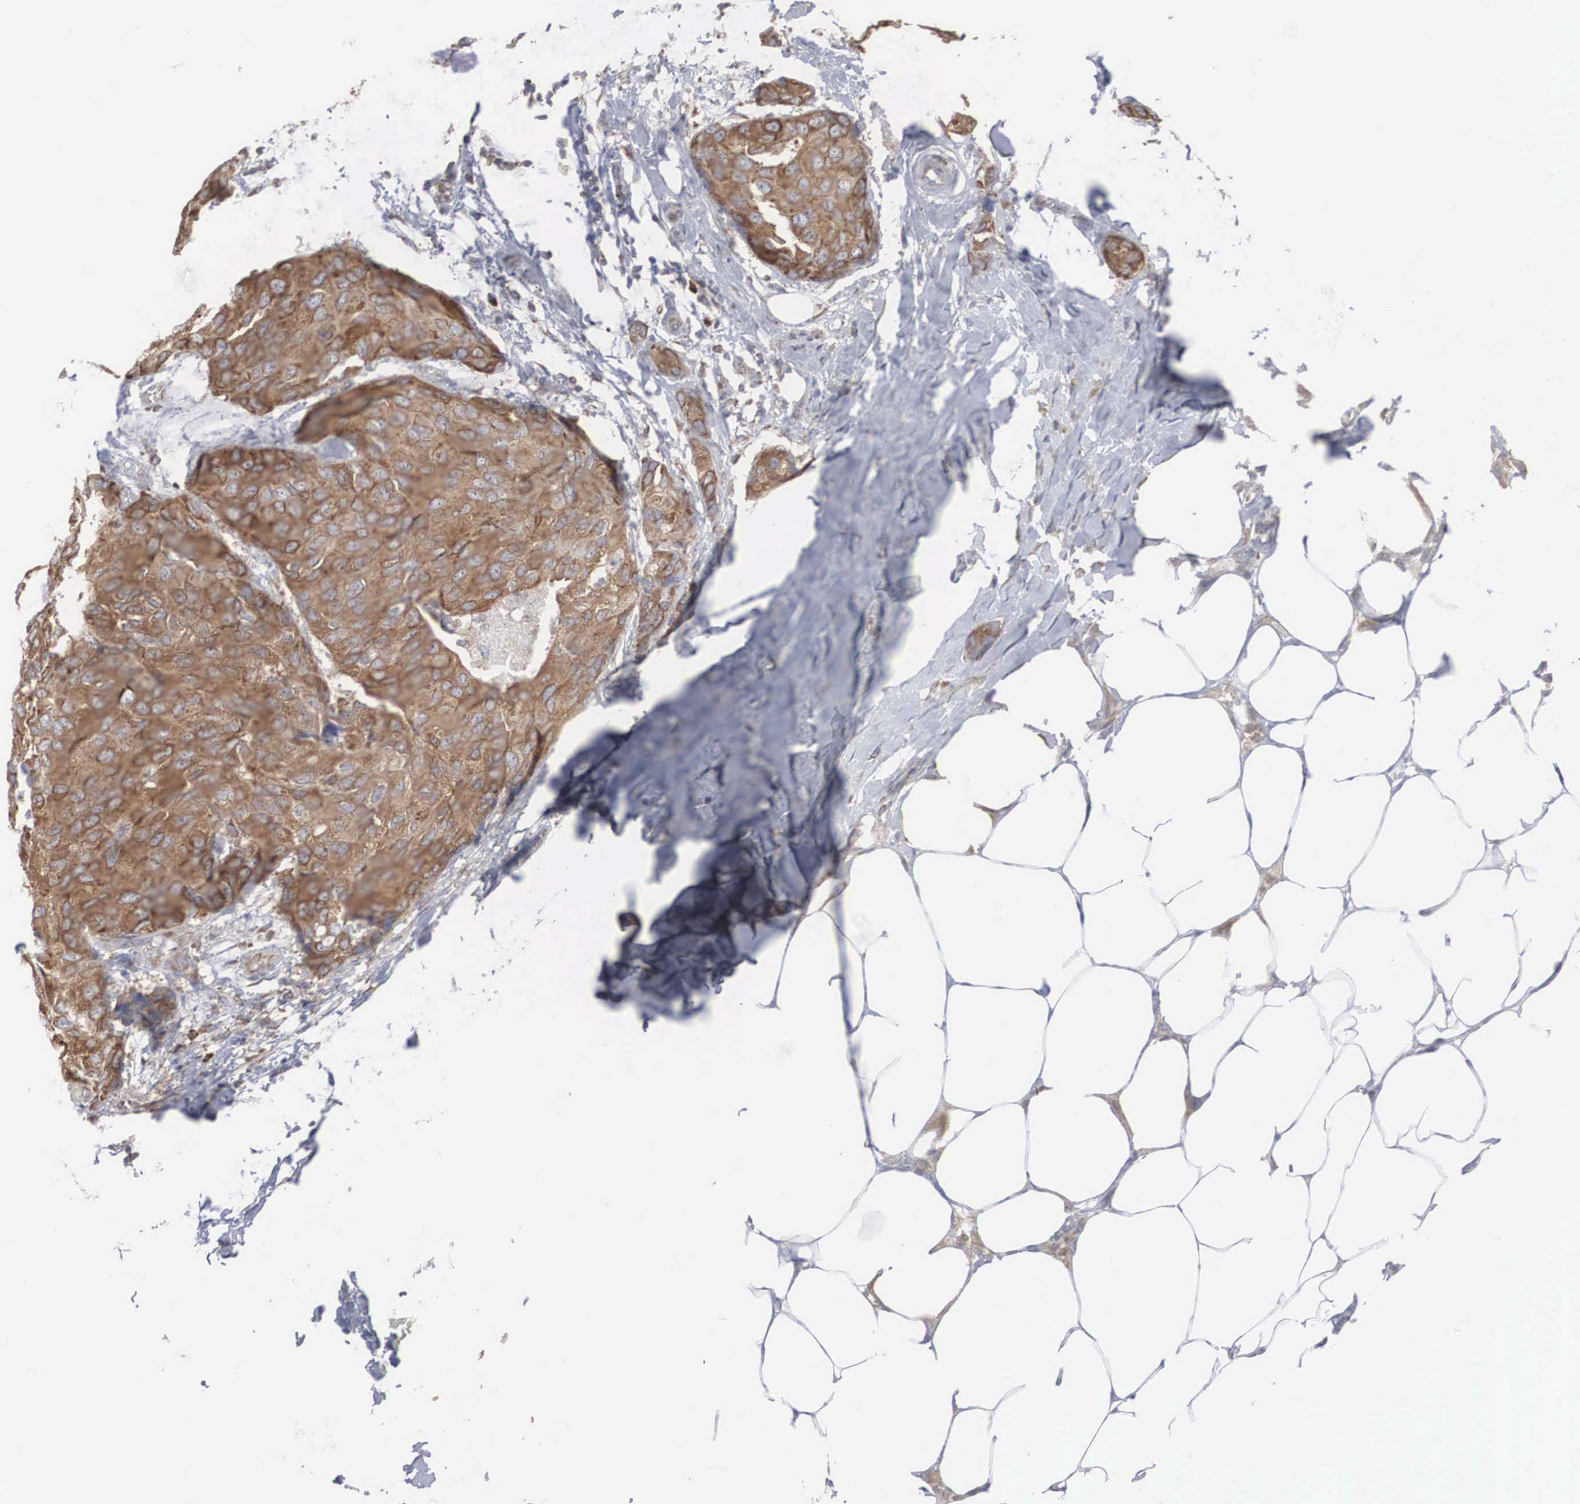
{"staining": {"intensity": "strong", "quantity": ">75%", "location": "cytoplasmic/membranous"}, "tissue": "breast cancer", "cell_type": "Tumor cells", "image_type": "cancer", "snomed": [{"axis": "morphology", "description": "Duct carcinoma"}, {"axis": "topography", "description": "Breast"}], "caption": "This is a micrograph of IHC staining of breast infiltrating ductal carcinoma, which shows strong positivity in the cytoplasmic/membranous of tumor cells.", "gene": "MIA2", "patient": {"sex": "female", "age": 68}}